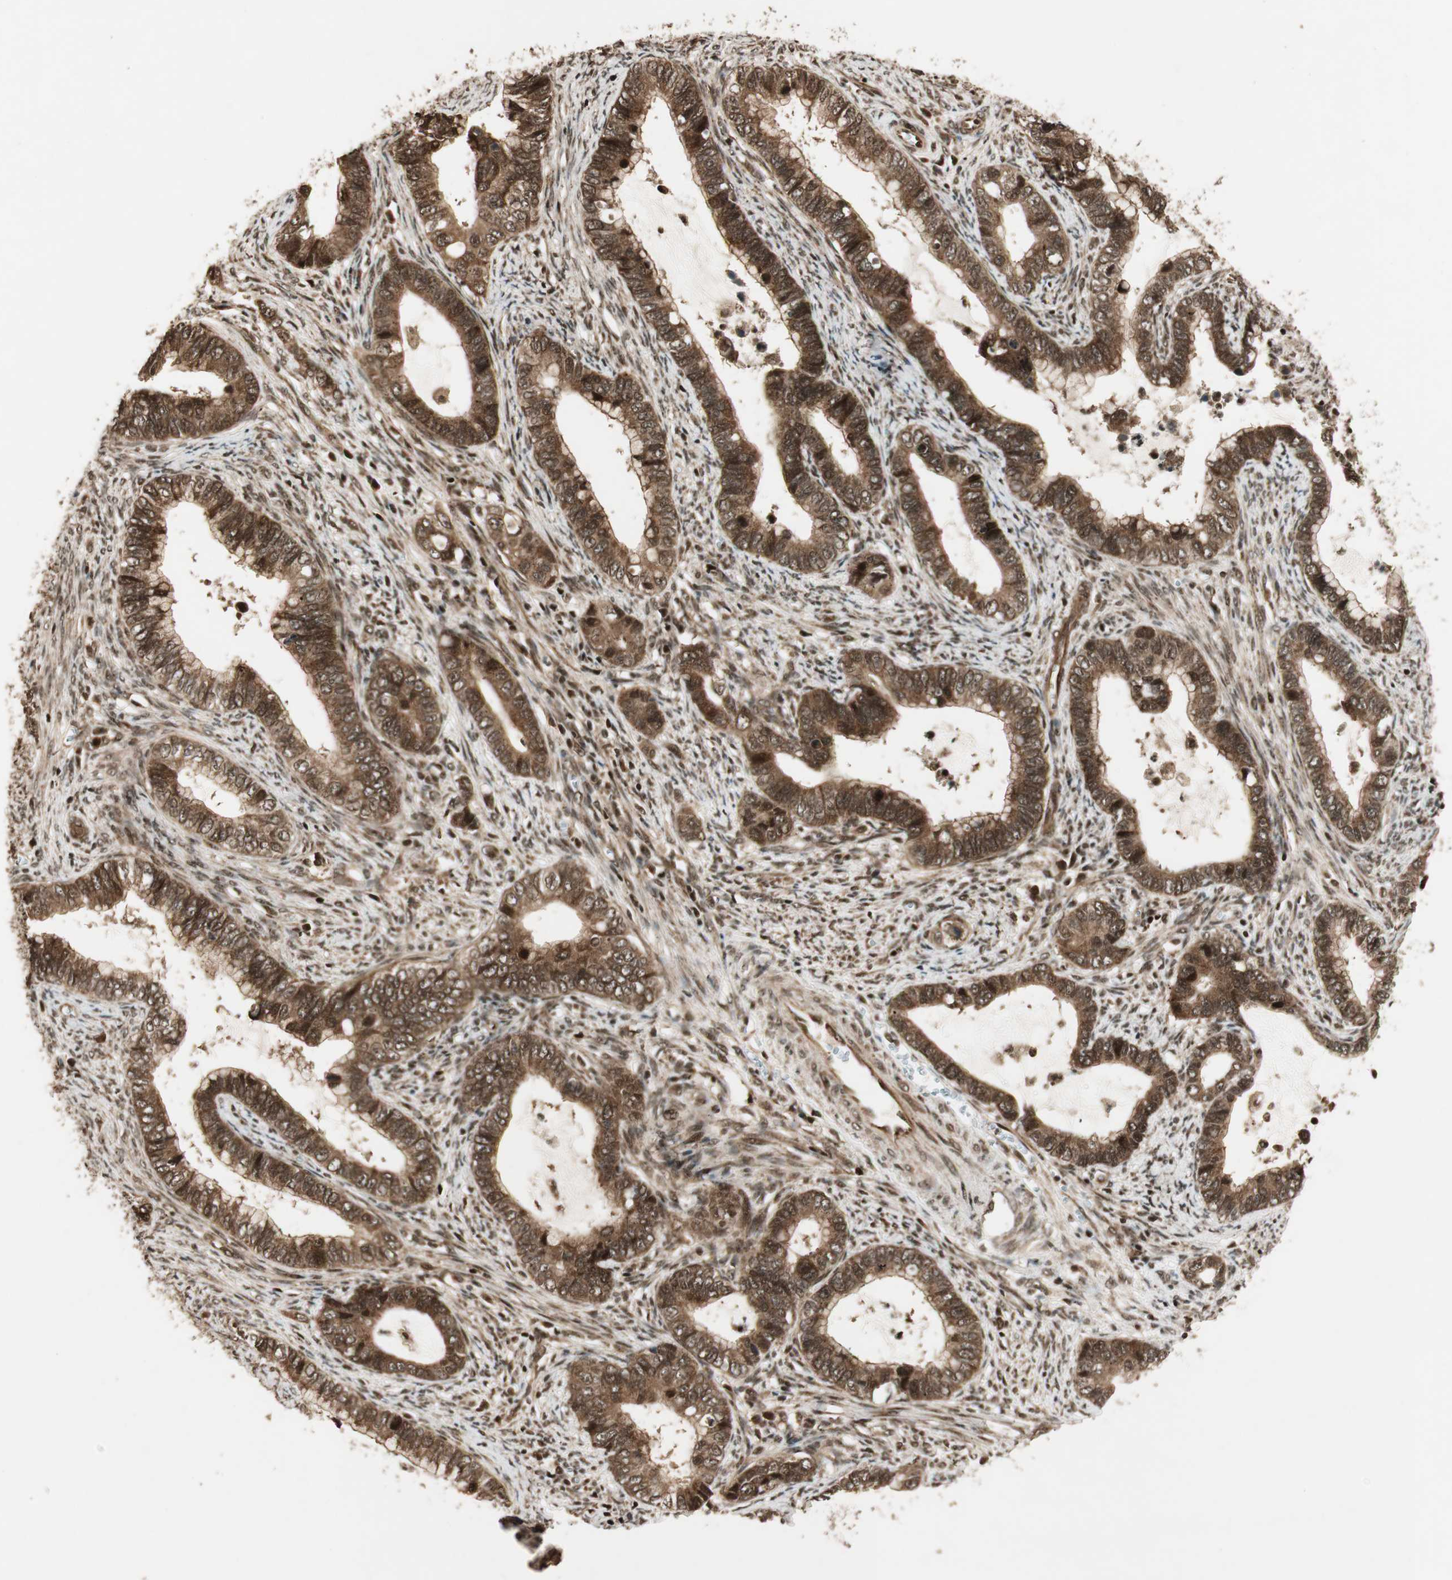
{"staining": {"intensity": "strong", "quantity": ">75%", "location": "cytoplasmic/membranous,nuclear"}, "tissue": "cervical cancer", "cell_type": "Tumor cells", "image_type": "cancer", "snomed": [{"axis": "morphology", "description": "Adenocarcinoma, NOS"}, {"axis": "topography", "description": "Cervix"}], "caption": "Protein analysis of cervical cancer (adenocarcinoma) tissue shows strong cytoplasmic/membranous and nuclear staining in approximately >75% of tumor cells.", "gene": "RPA3", "patient": {"sex": "female", "age": 44}}